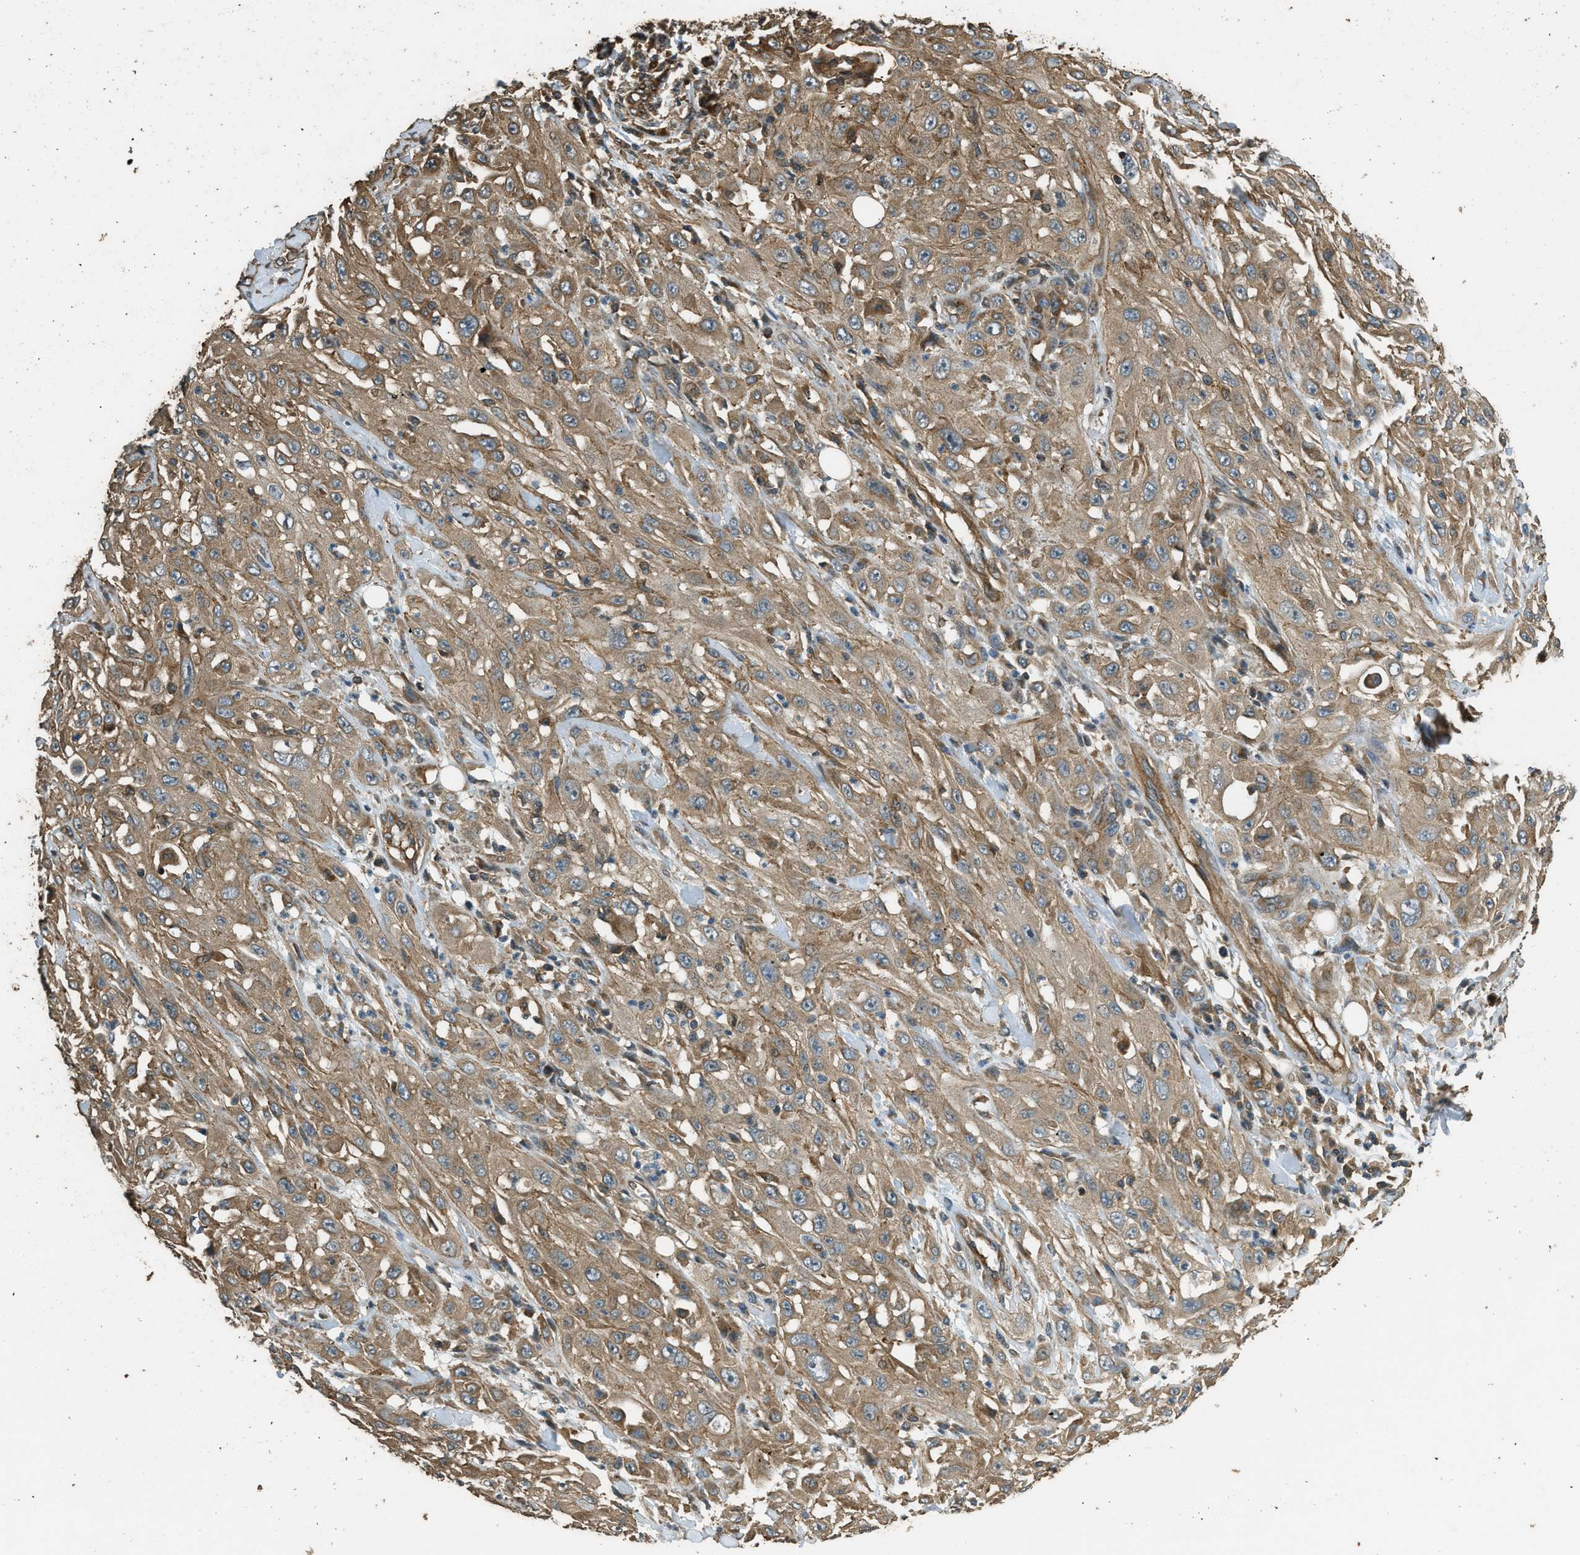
{"staining": {"intensity": "moderate", "quantity": ">75%", "location": "cytoplasmic/membranous"}, "tissue": "skin cancer", "cell_type": "Tumor cells", "image_type": "cancer", "snomed": [{"axis": "morphology", "description": "Squamous cell carcinoma, NOS"}, {"axis": "morphology", "description": "Squamous cell carcinoma, metastatic, NOS"}, {"axis": "topography", "description": "Skin"}, {"axis": "topography", "description": "Lymph node"}], "caption": "Skin metastatic squamous cell carcinoma stained with DAB (3,3'-diaminobenzidine) immunohistochemistry (IHC) reveals medium levels of moderate cytoplasmic/membranous expression in about >75% of tumor cells. Using DAB (3,3'-diaminobenzidine) (brown) and hematoxylin (blue) stains, captured at high magnification using brightfield microscopy.", "gene": "MARS1", "patient": {"sex": "male", "age": 75}}